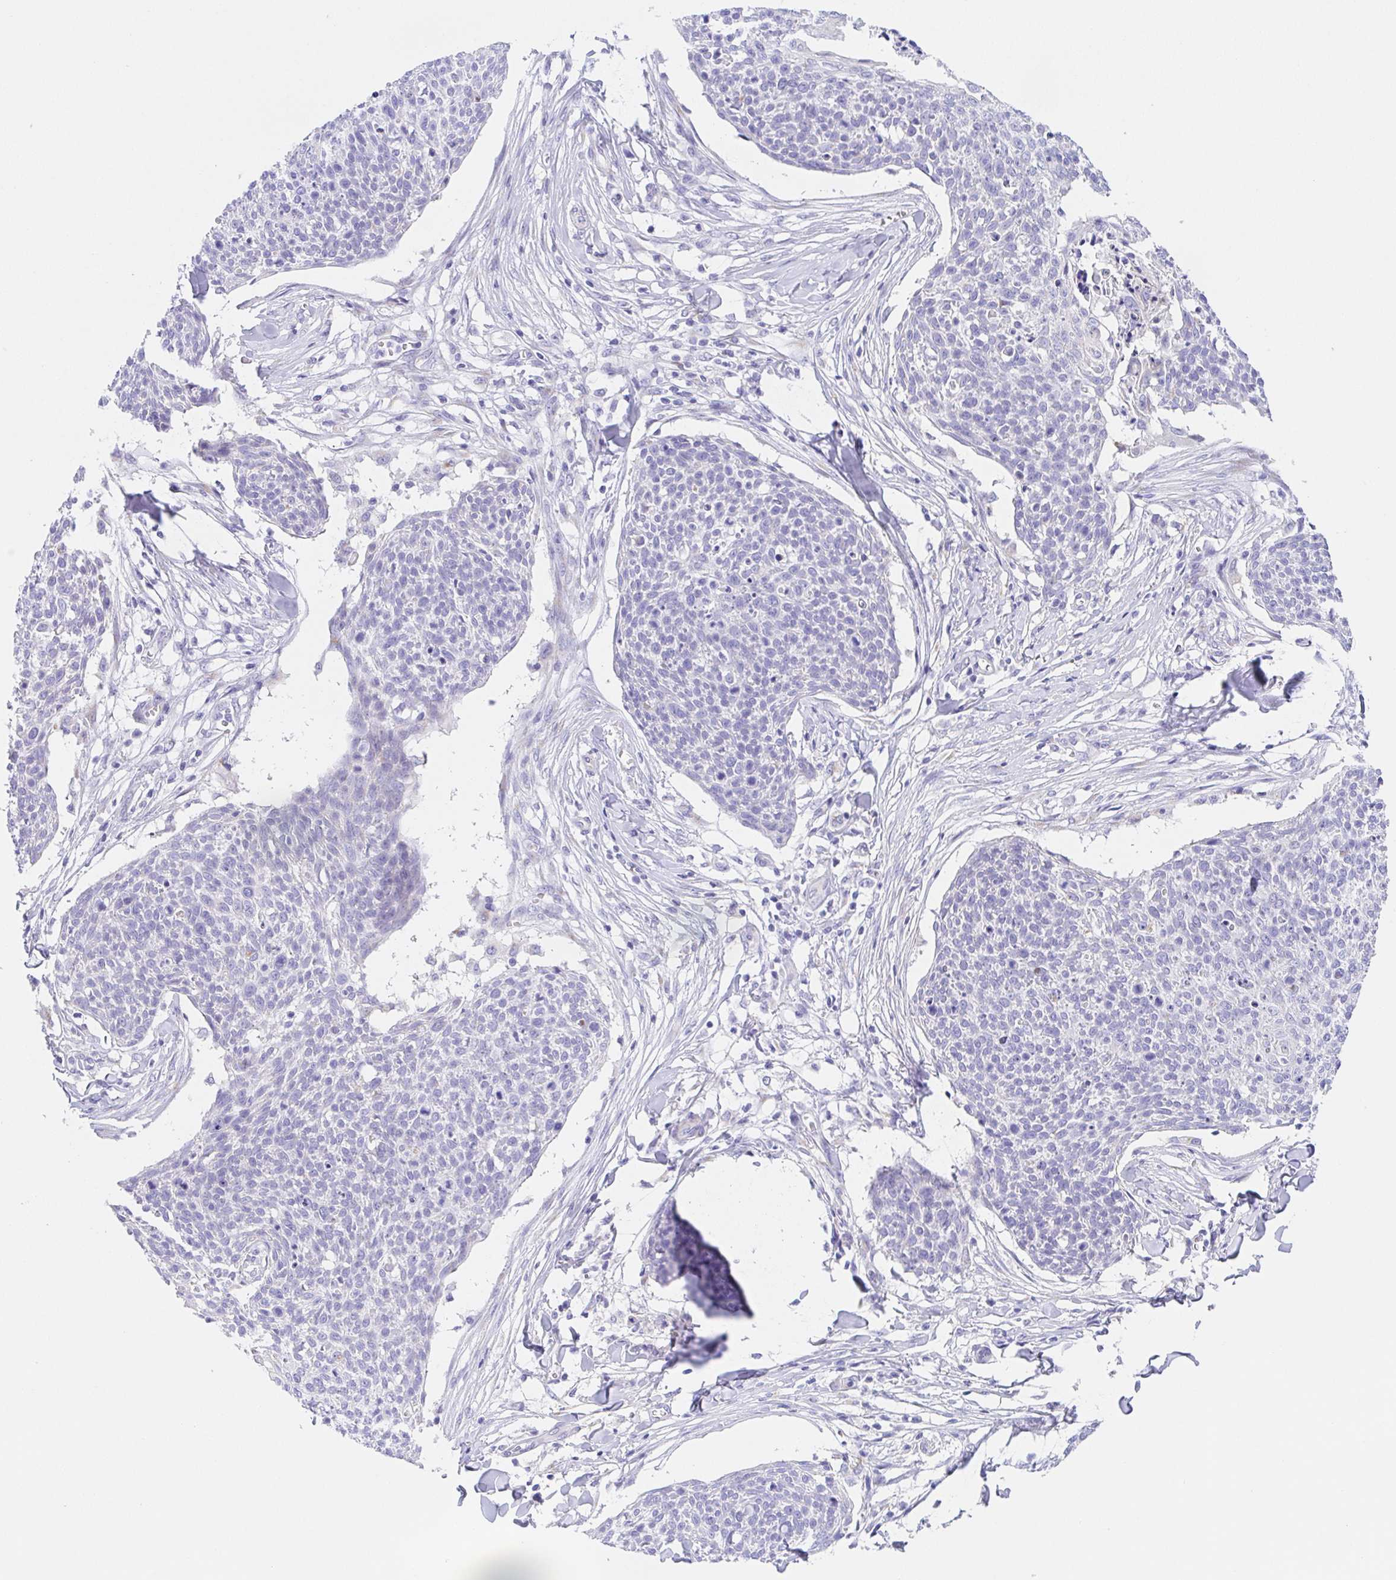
{"staining": {"intensity": "negative", "quantity": "none", "location": "none"}, "tissue": "skin cancer", "cell_type": "Tumor cells", "image_type": "cancer", "snomed": [{"axis": "morphology", "description": "Squamous cell carcinoma, NOS"}, {"axis": "topography", "description": "Skin"}, {"axis": "topography", "description": "Vulva"}], "caption": "Skin squamous cell carcinoma stained for a protein using immunohistochemistry exhibits no staining tumor cells.", "gene": "SCG3", "patient": {"sex": "female", "age": 75}}